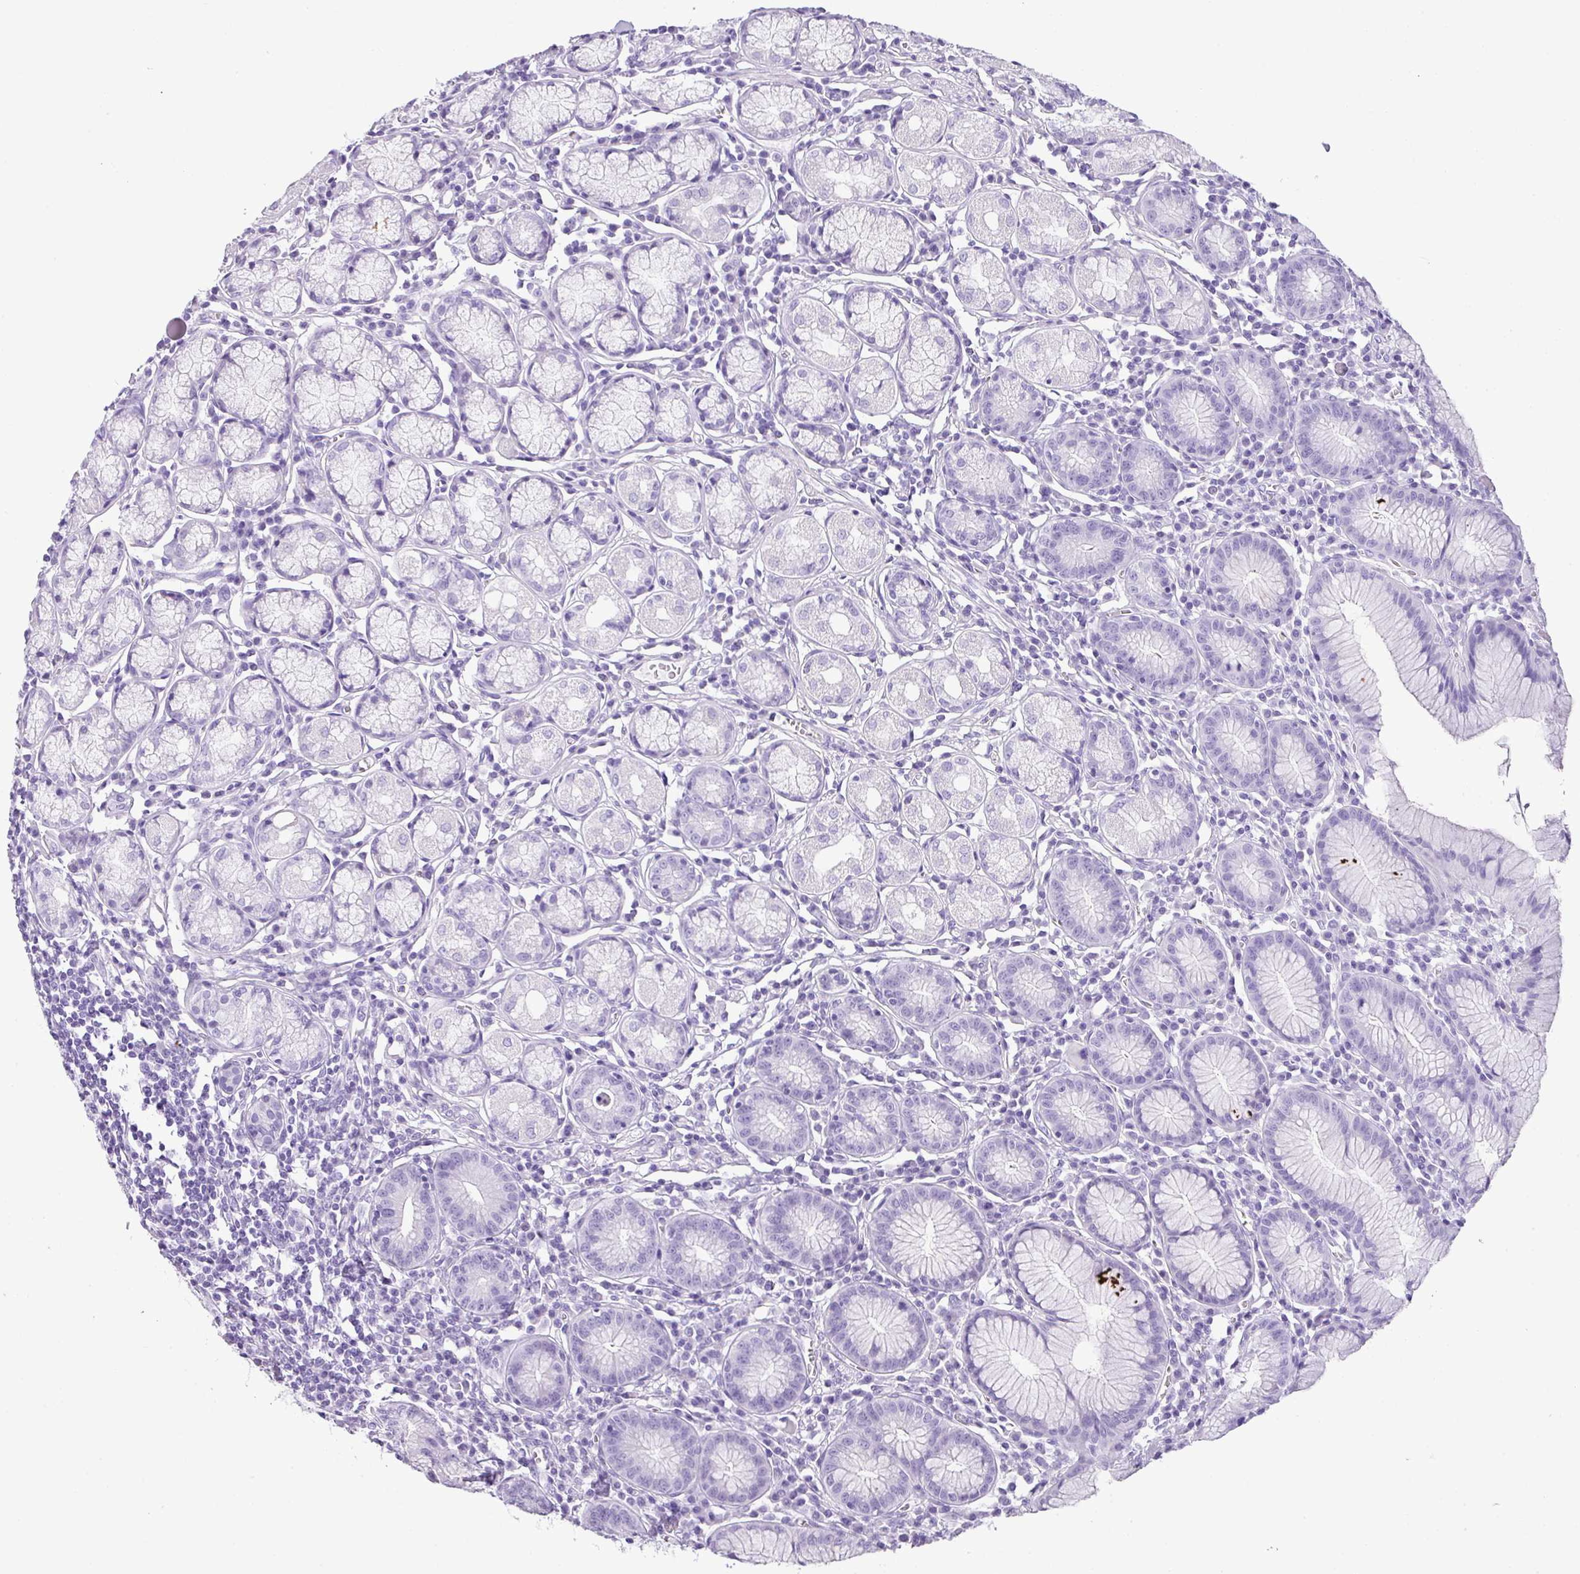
{"staining": {"intensity": "negative", "quantity": "none", "location": "none"}, "tissue": "stomach", "cell_type": "Glandular cells", "image_type": "normal", "snomed": [{"axis": "morphology", "description": "Normal tissue, NOS"}, {"axis": "topography", "description": "Stomach"}], "caption": "The IHC image has no significant staining in glandular cells of stomach.", "gene": "TNP1", "patient": {"sex": "male", "age": 55}}